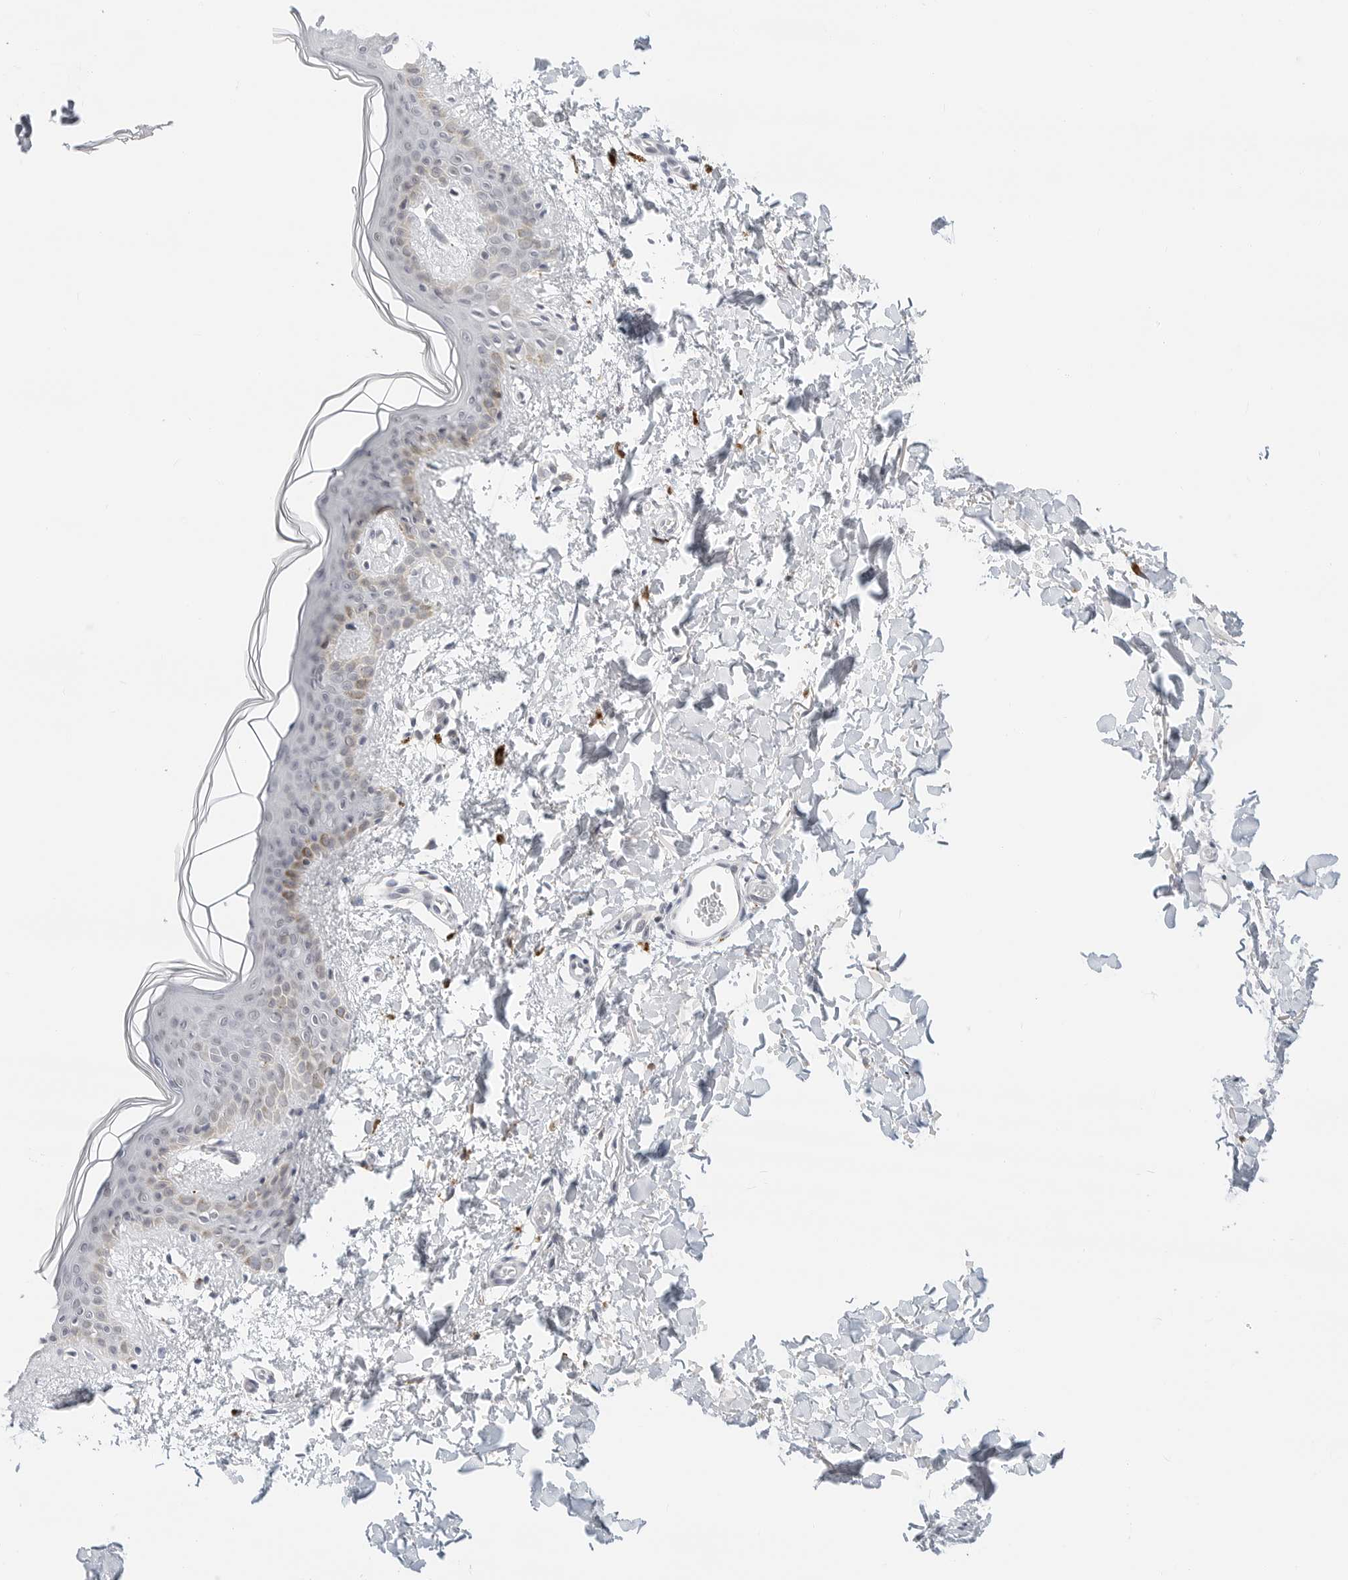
{"staining": {"intensity": "negative", "quantity": "none", "location": "none"}, "tissue": "skin", "cell_type": "Fibroblasts", "image_type": "normal", "snomed": [{"axis": "morphology", "description": "Normal tissue, NOS"}, {"axis": "topography", "description": "Skin"}], "caption": "Skin stained for a protein using IHC reveals no expression fibroblasts.", "gene": "TSEN2", "patient": {"sex": "female", "age": 46}}